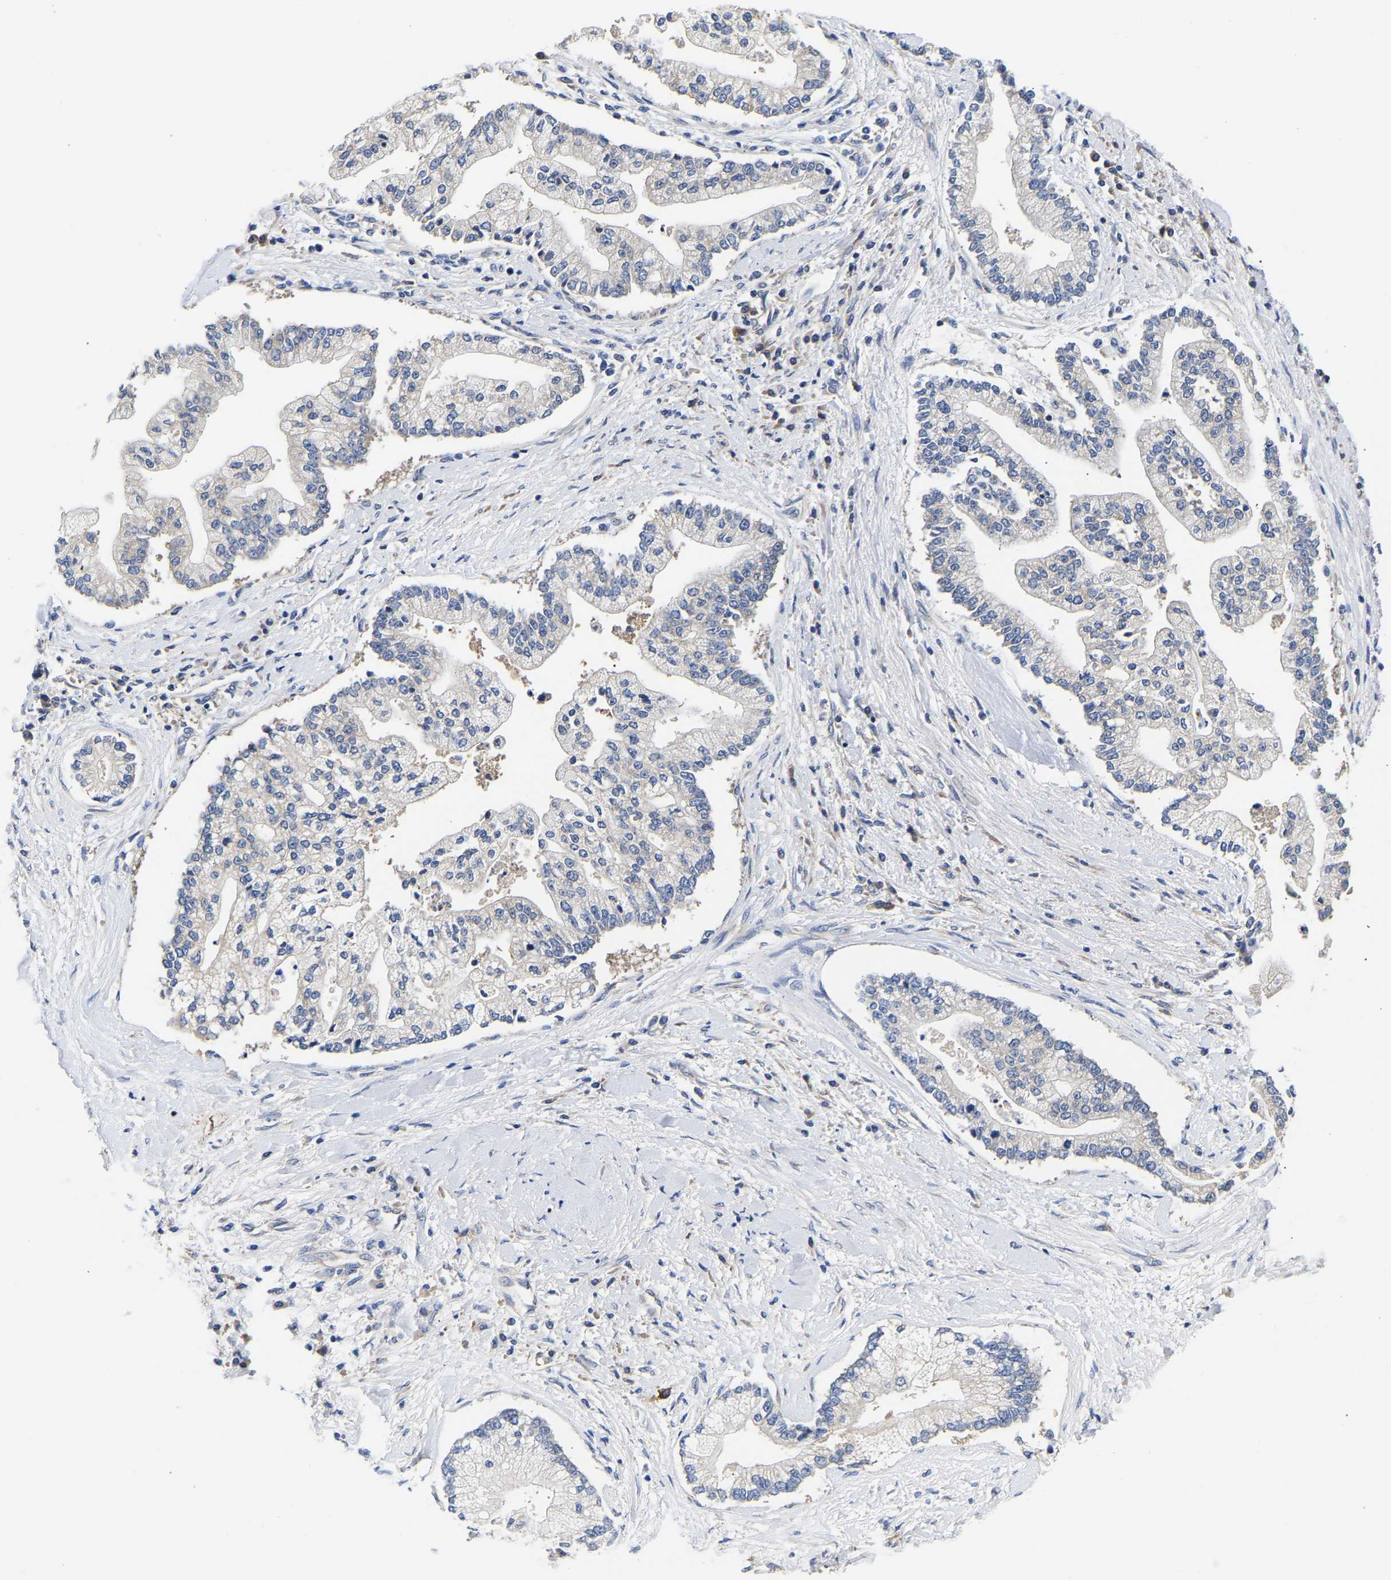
{"staining": {"intensity": "negative", "quantity": "none", "location": "none"}, "tissue": "liver cancer", "cell_type": "Tumor cells", "image_type": "cancer", "snomed": [{"axis": "morphology", "description": "Cholangiocarcinoma"}, {"axis": "topography", "description": "Liver"}], "caption": "Protein analysis of liver cholangiocarcinoma displays no significant positivity in tumor cells.", "gene": "CCDC6", "patient": {"sex": "male", "age": 50}}